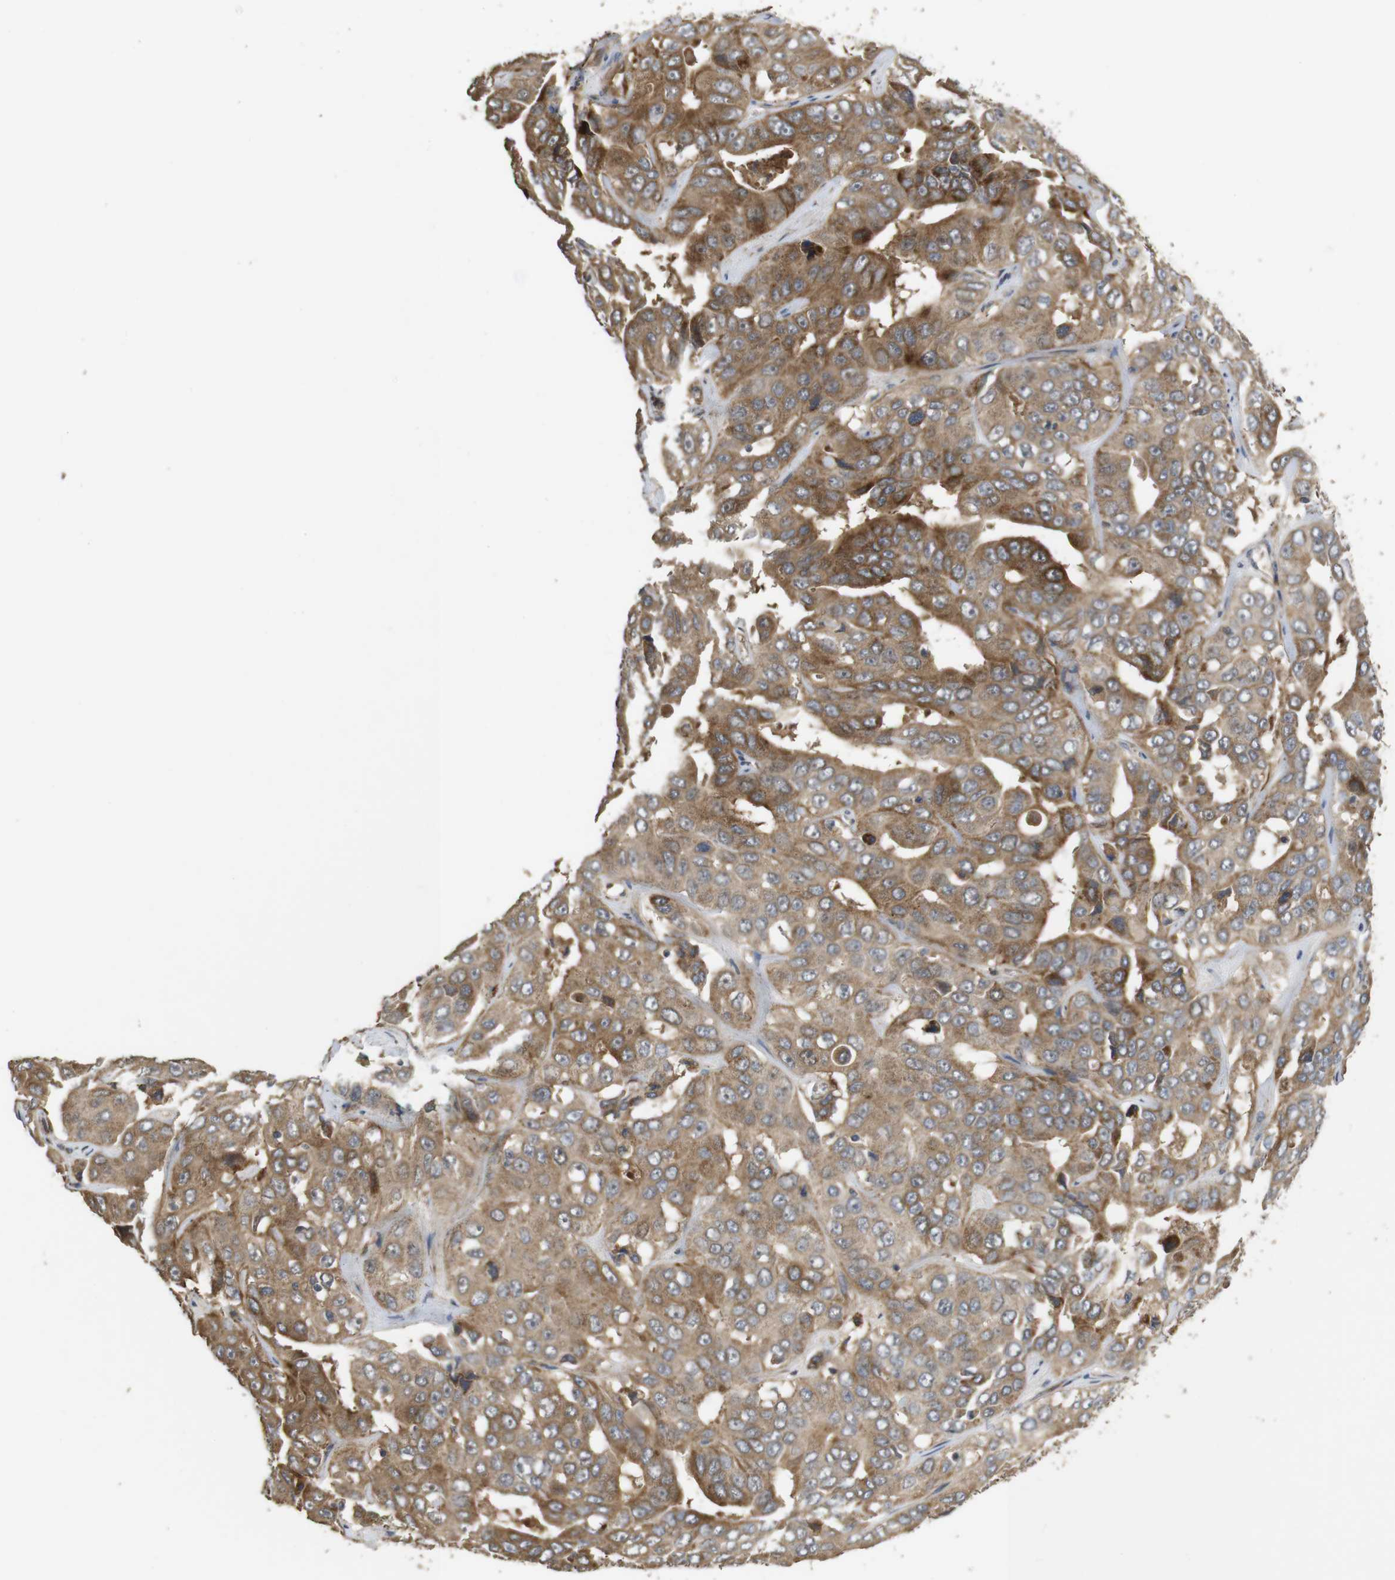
{"staining": {"intensity": "moderate", "quantity": ">75%", "location": "cytoplasmic/membranous"}, "tissue": "liver cancer", "cell_type": "Tumor cells", "image_type": "cancer", "snomed": [{"axis": "morphology", "description": "Cholangiocarcinoma"}, {"axis": "topography", "description": "Liver"}], "caption": "The photomicrograph displays immunohistochemical staining of cholangiocarcinoma (liver). There is moderate cytoplasmic/membranous positivity is seen in approximately >75% of tumor cells.", "gene": "PCDHB10", "patient": {"sex": "female", "age": 52}}